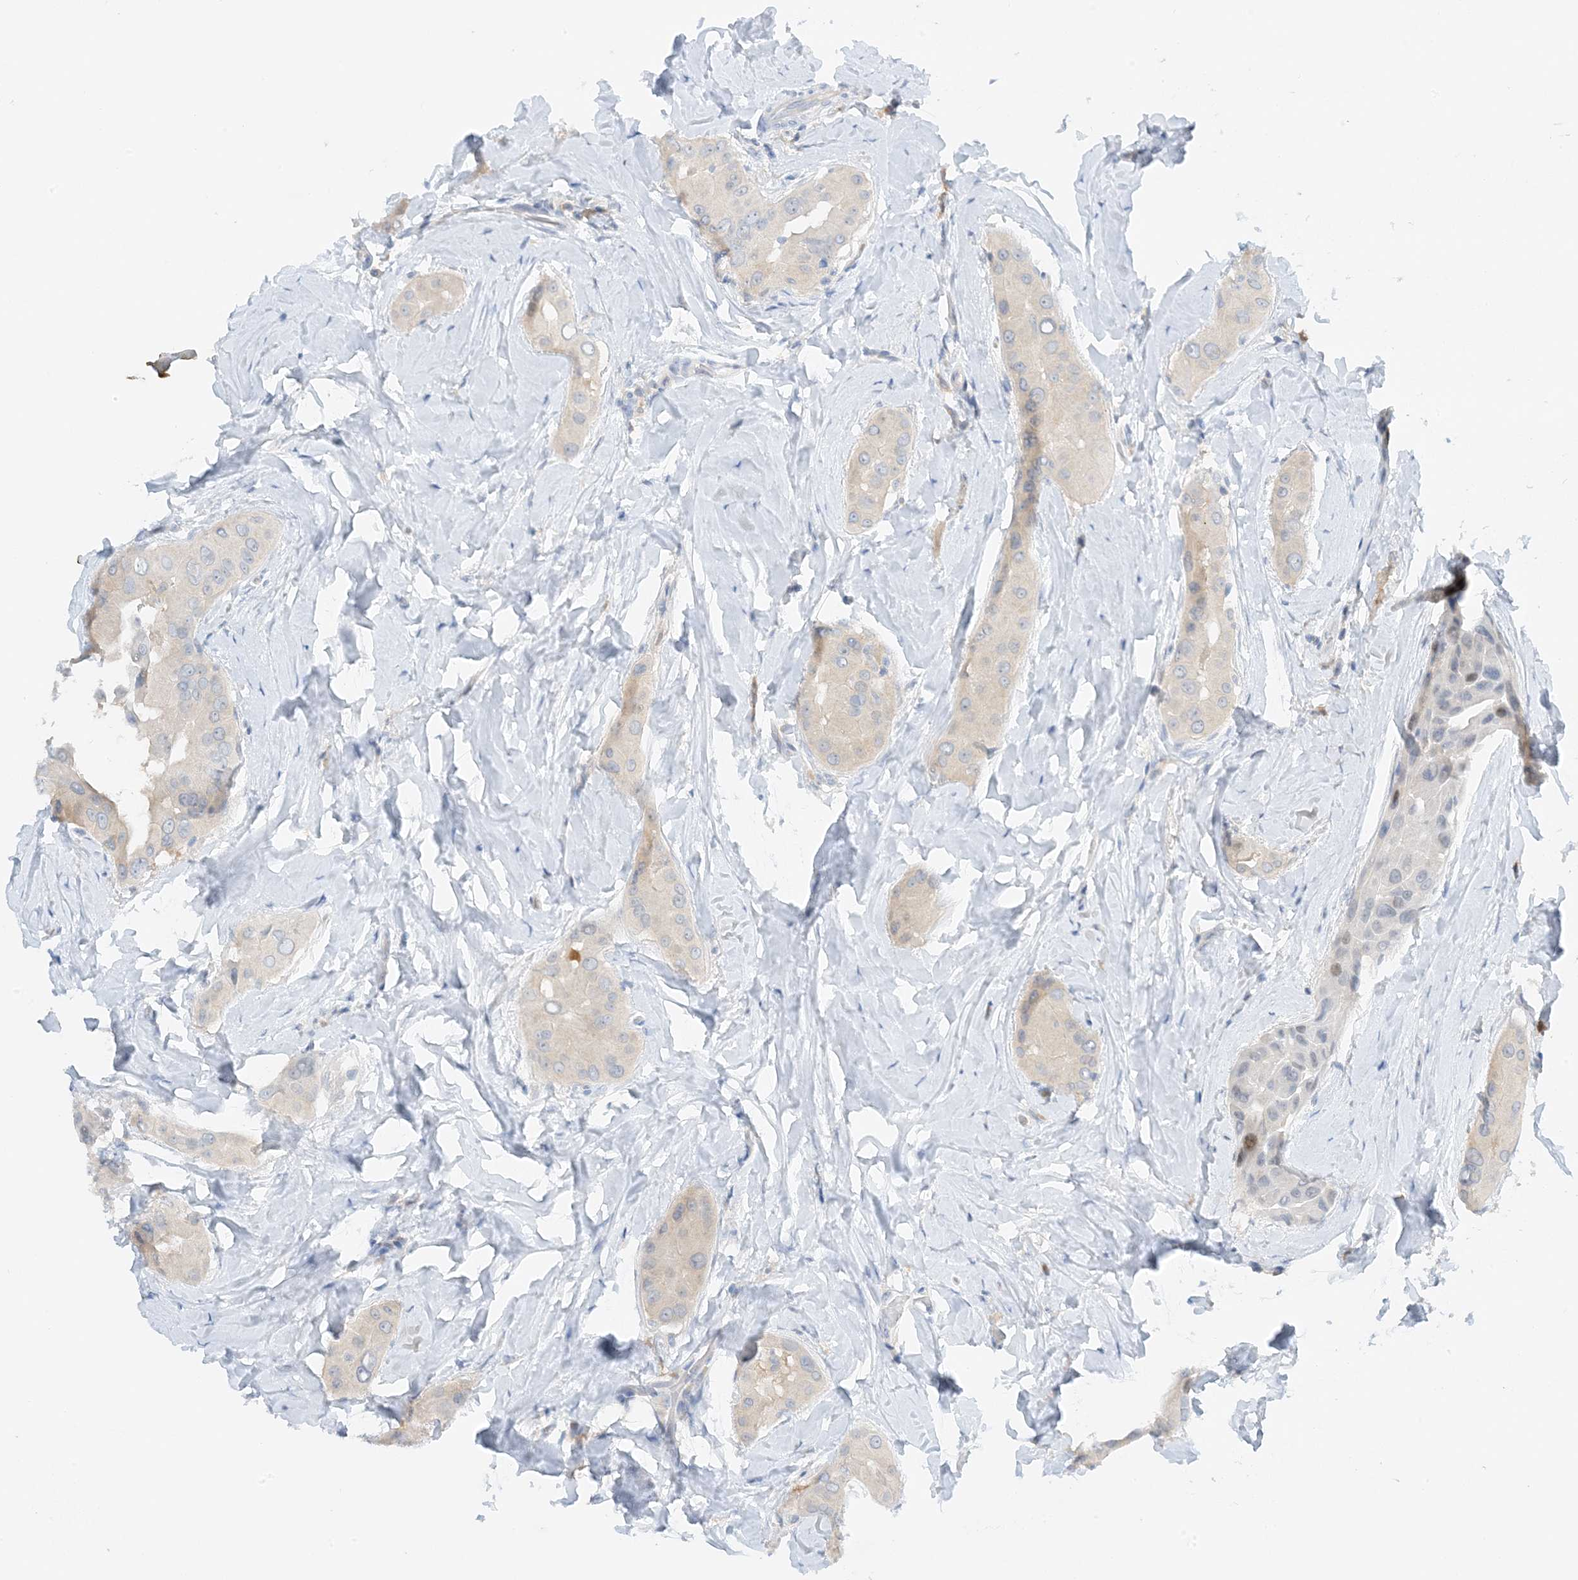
{"staining": {"intensity": "negative", "quantity": "none", "location": "none"}, "tissue": "thyroid cancer", "cell_type": "Tumor cells", "image_type": "cancer", "snomed": [{"axis": "morphology", "description": "Papillary adenocarcinoma, NOS"}, {"axis": "topography", "description": "Thyroid gland"}], "caption": "This micrograph is of thyroid cancer (papillary adenocarcinoma) stained with immunohistochemistry (IHC) to label a protein in brown with the nuclei are counter-stained blue. There is no staining in tumor cells. (DAB immunohistochemistry (IHC), high magnification).", "gene": "KIFBP", "patient": {"sex": "male", "age": 33}}